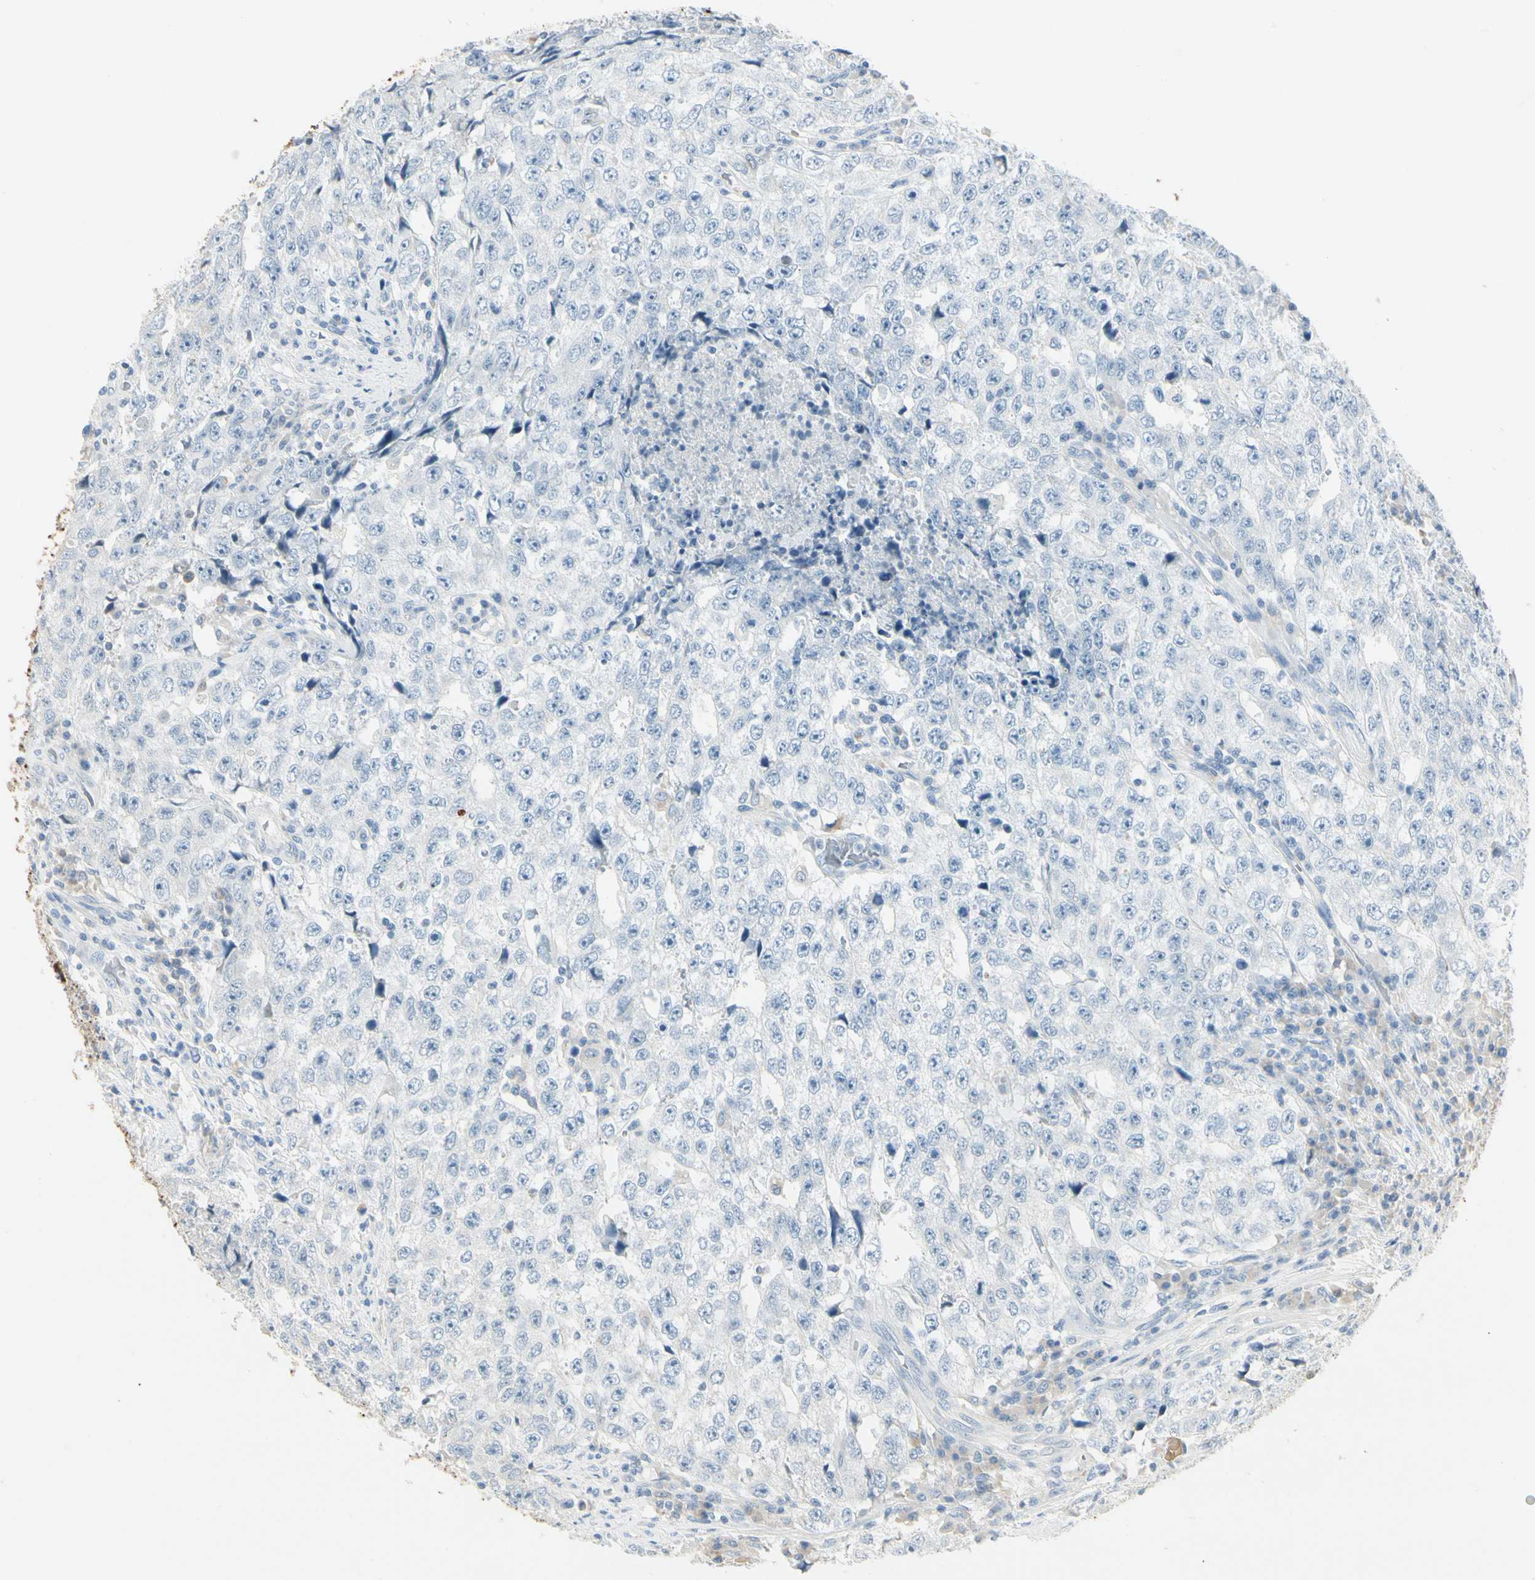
{"staining": {"intensity": "negative", "quantity": "none", "location": "none"}, "tissue": "testis cancer", "cell_type": "Tumor cells", "image_type": "cancer", "snomed": [{"axis": "morphology", "description": "Necrosis, NOS"}, {"axis": "morphology", "description": "Carcinoma, Embryonal, NOS"}, {"axis": "topography", "description": "Testis"}], "caption": "A histopathology image of human testis cancer is negative for staining in tumor cells.", "gene": "SKIL", "patient": {"sex": "male", "age": 19}}